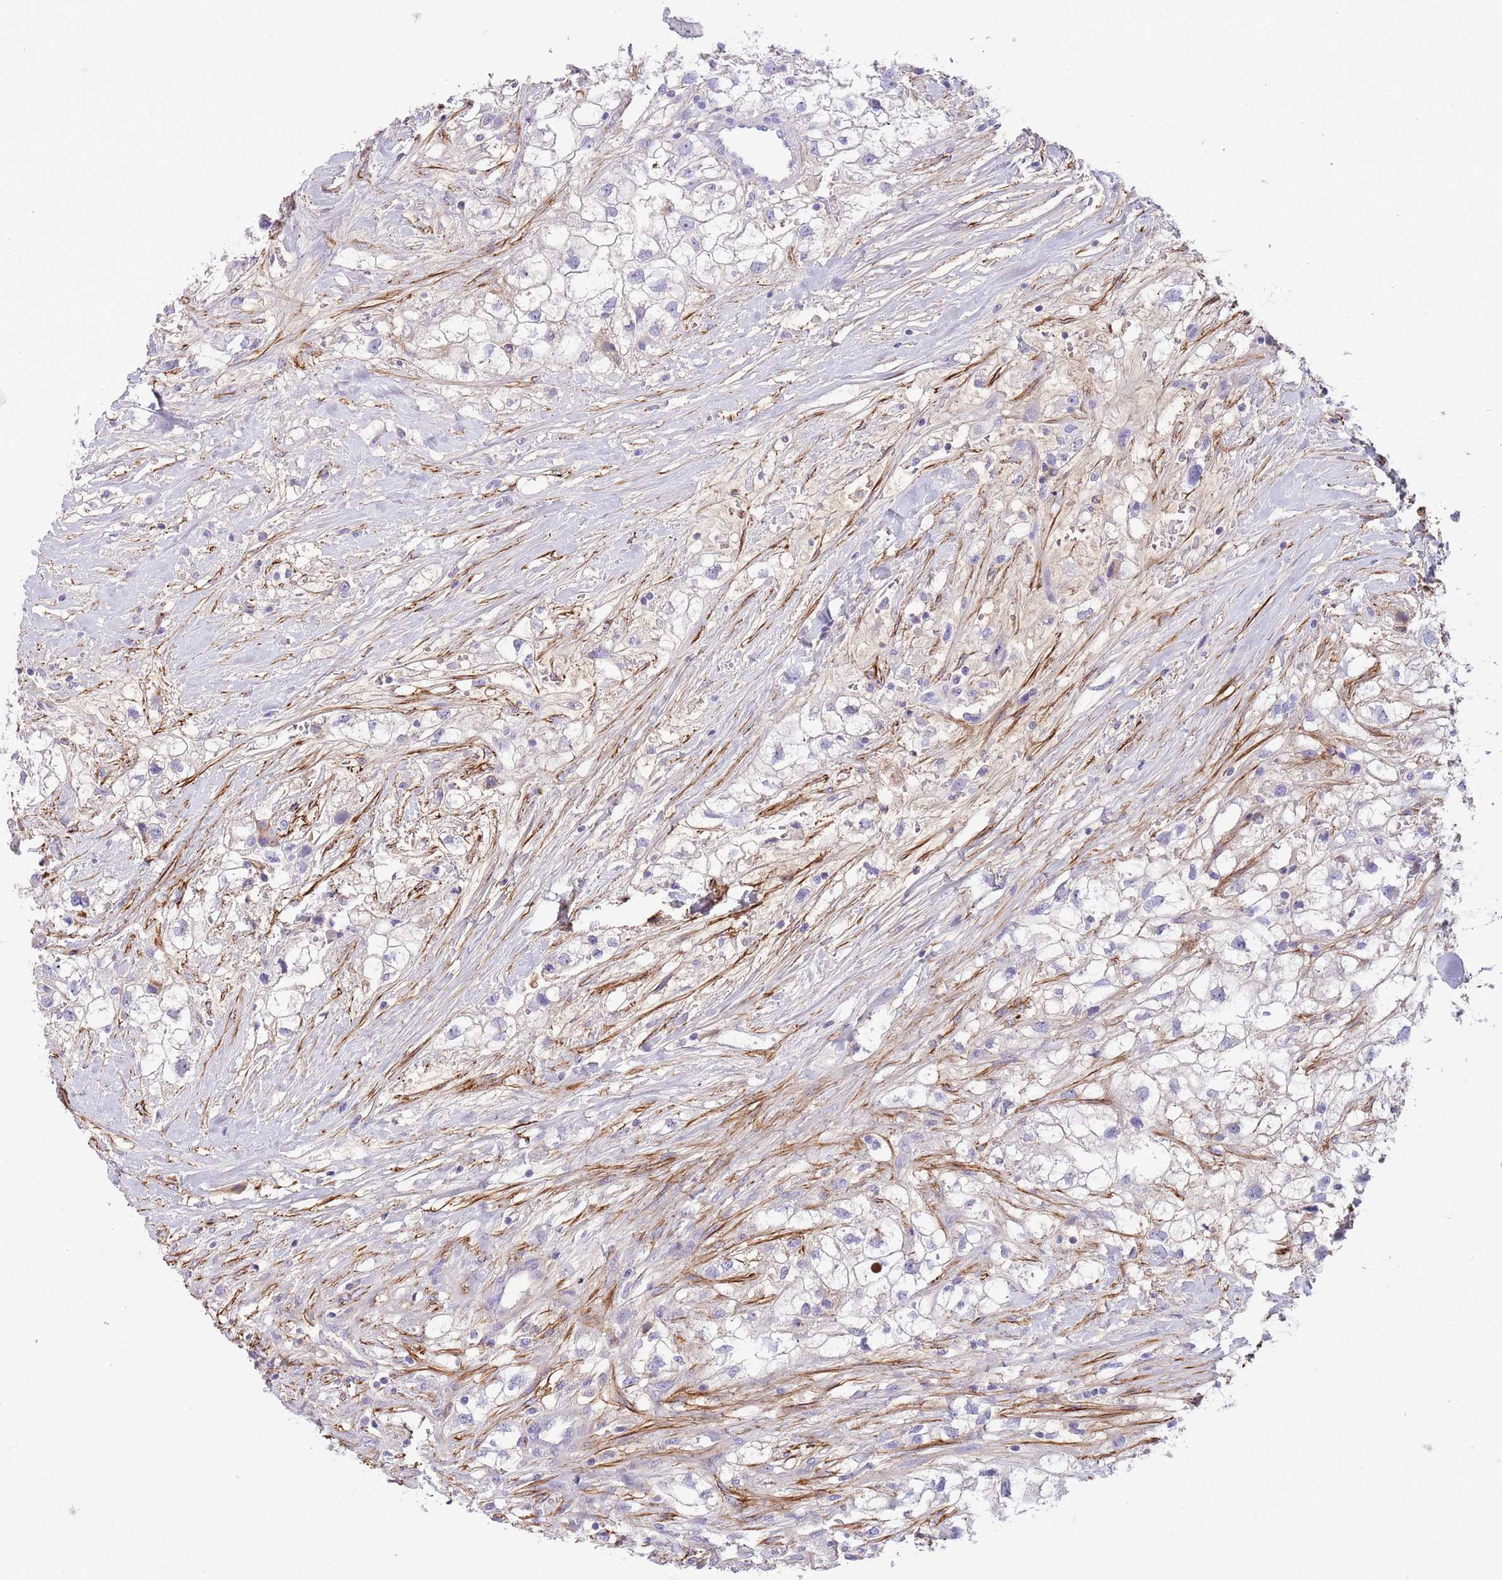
{"staining": {"intensity": "negative", "quantity": "none", "location": "none"}, "tissue": "renal cancer", "cell_type": "Tumor cells", "image_type": "cancer", "snomed": [{"axis": "morphology", "description": "Adenocarcinoma, NOS"}, {"axis": "topography", "description": "Kidney"}], "caption": "High magnification brightfield microscopy of adenocarcinoma (renal) stained with DAB (3,3'-diaminobenzidine) (brown) and counterstained with hematoxylin (blue): tumor cells show no significant staining.", "gene": "LEPROTL1", "patient": {"sex": "male", "age": 59}}